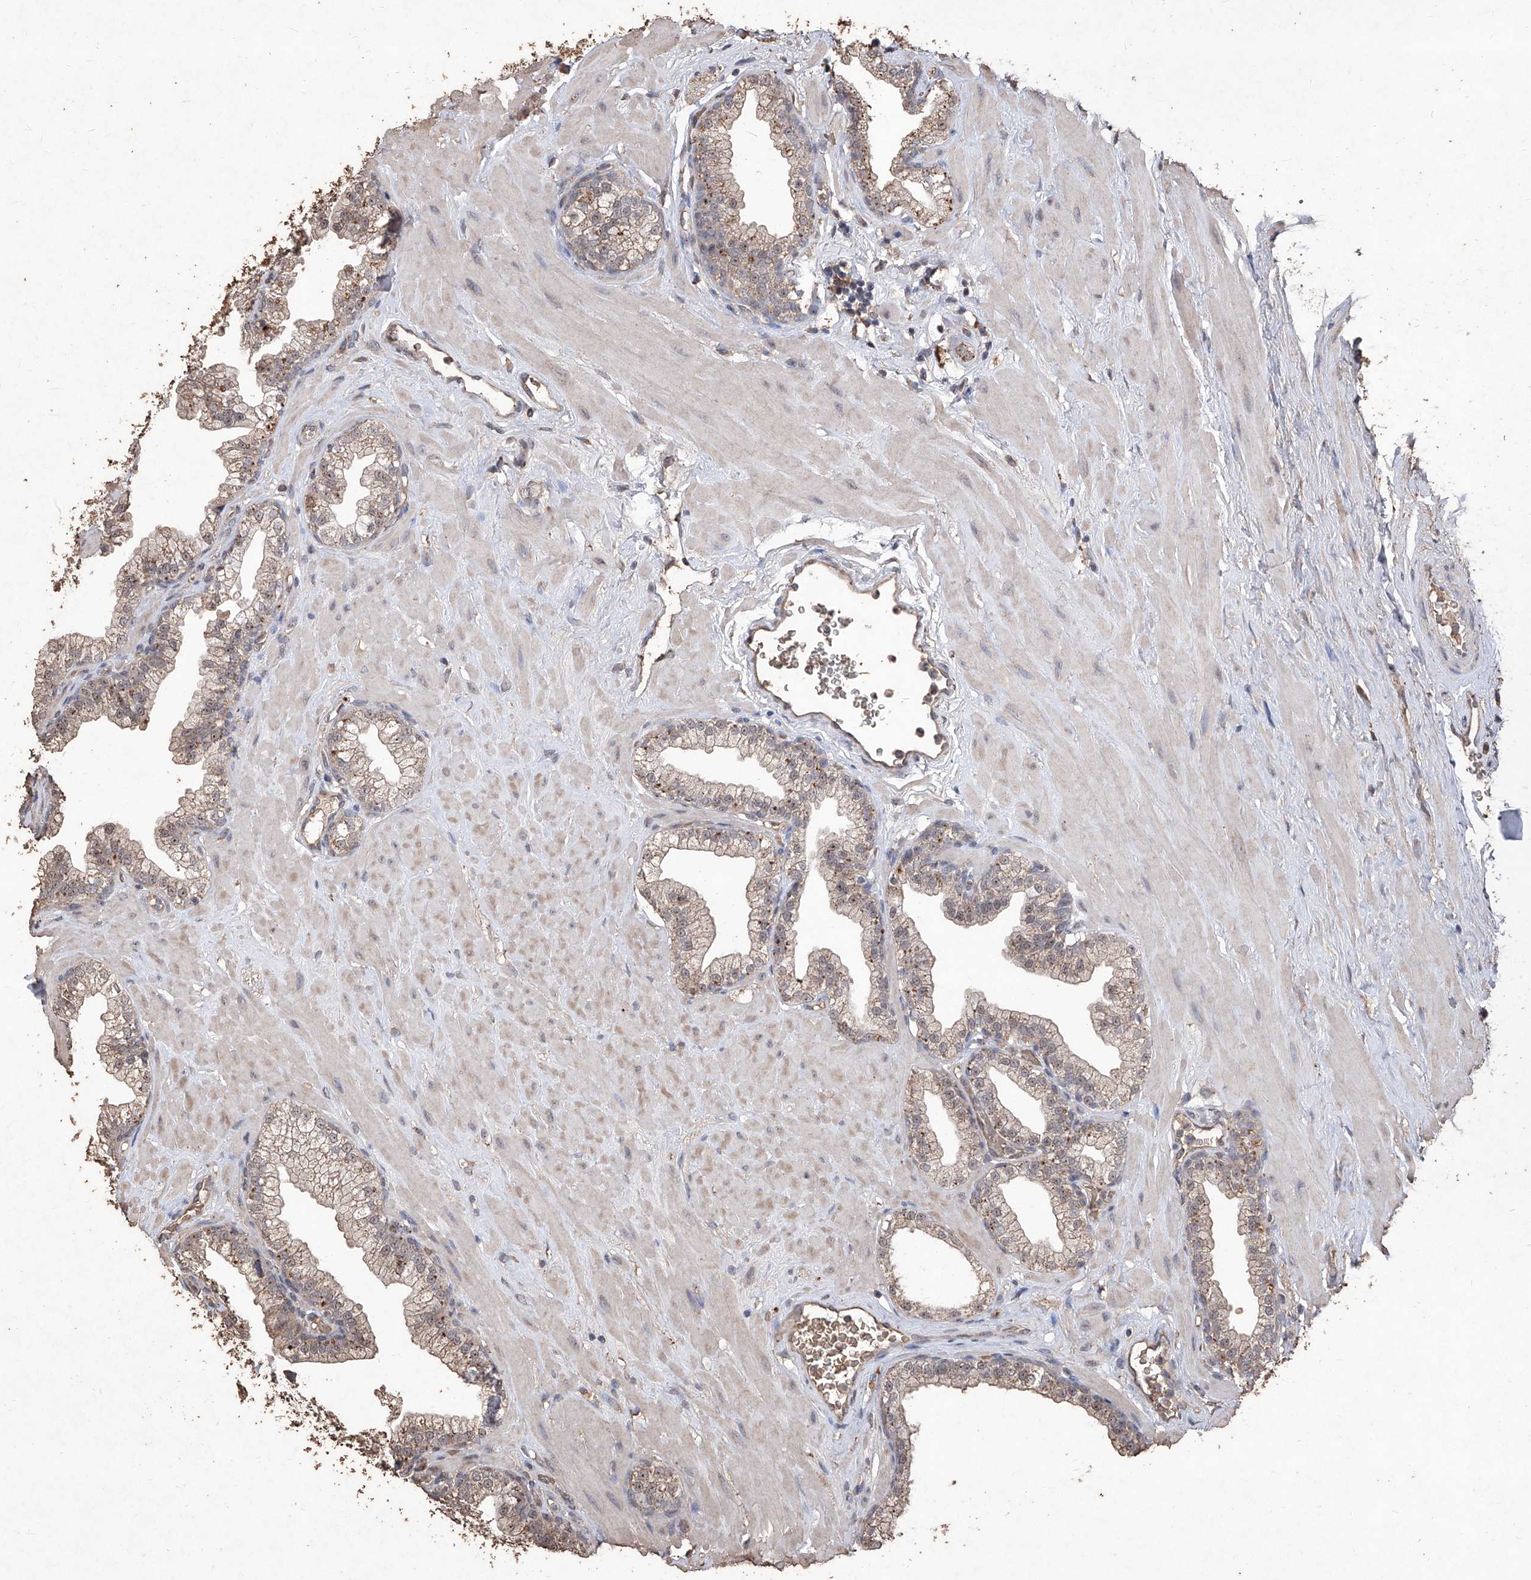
{"staining": {"intensity": "moderate", "quantity": "25%-75%", "location": "cytoplasmic/membranous"}, "tissue": "prostate", "cell_type": "Glandular cells", "image_type": "normal", "snomed": [{"axis": "morphology", "description": "Normal tissue, NOS"}, {"axis": "morphology", "description": "Urothelial carcinoma, Low grade"}, {"axis": "topography", "description": "Urinary bladder"}, {"axis": "topography", "description": "Prostate"}], "caption": "A high-resolution histopathology image shows IHC staining of benign prostate, which shows moderate cytoplasmic/membranous positivity in approximately 25%-75% of glandular cells.", "gene": "EML1", "patient": {"sex": "male", "age": 60}}